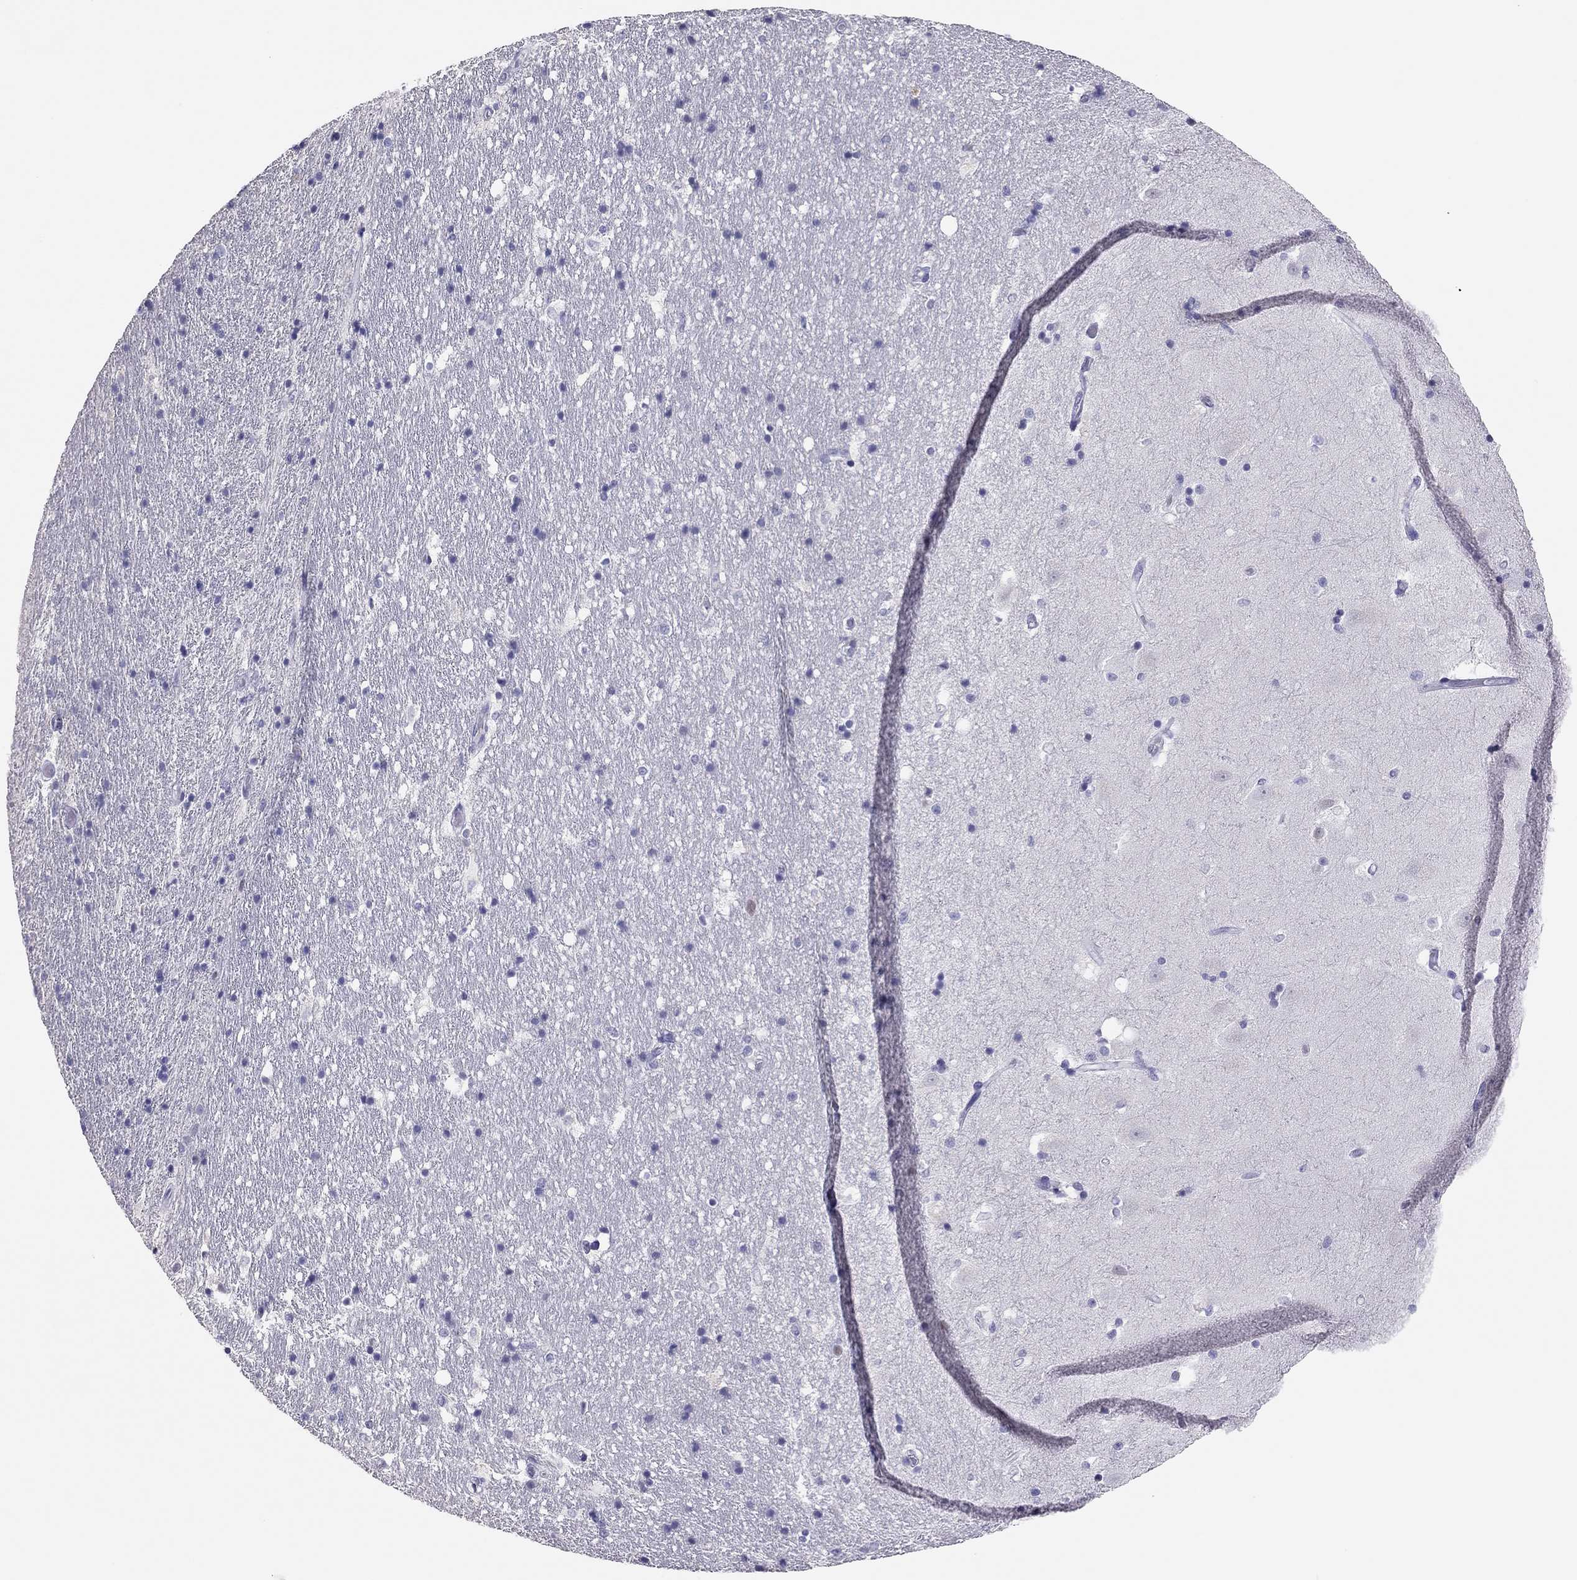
{"staining": {"intensity": "negative", "quantity": "none", "location": "none"}, "tissue": "hippocampus", "cell_type": "Glial cells", "image_type": "normal", "snomed": [{"axis": "morphology", "description": "Normal tissue, NOS"}, {"axis": "topography", "description": "Hippocampus"}], "caption": "This is a micrograph of IHC staining of benign hippocampus, which shows no staining in glial cells.", "gene": "PHOX2A", "patient": {"sex": "male", "age": 49}}